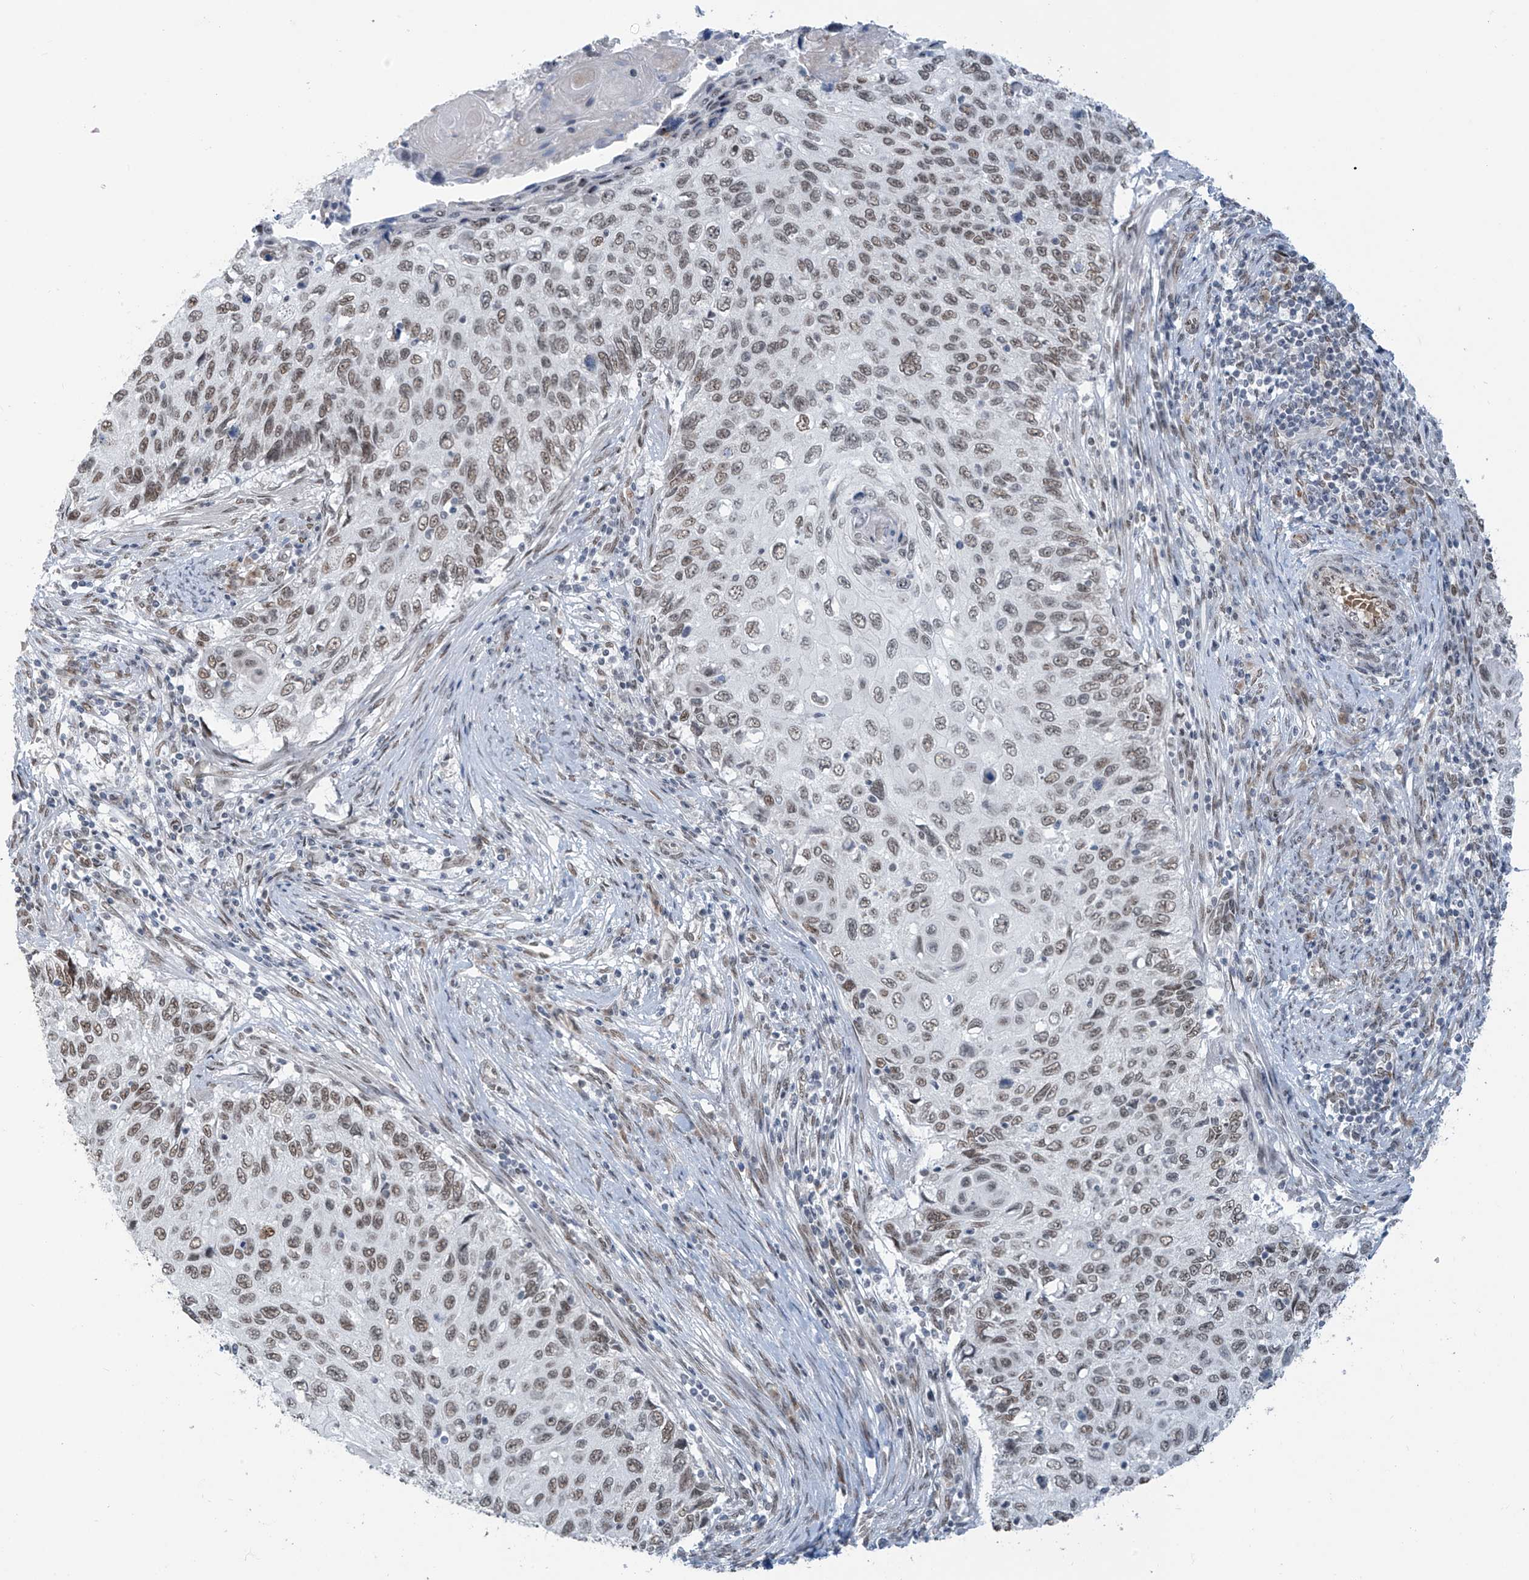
{"staining": {"intensity": "moderate", "quantity": ">75%", "location": "nuclear"}, "tissue": "cervical cancer", "cell_type": "Tumor cells", "image_type": "cancer", "snomed": [{"axis": "morphology", "description": "Squamous cell carcinoma, NOS"}, {"axis": "topography", "description": "Cervix"}], "caption": "Human squamous cell carcinoma (cervical) stained with a brown dye demonstrates moderate nuclear positive positivity in approximately >75% of tumor cells.", "gene": "MCM9", "patient": {"sex": "female", "age": 70}}